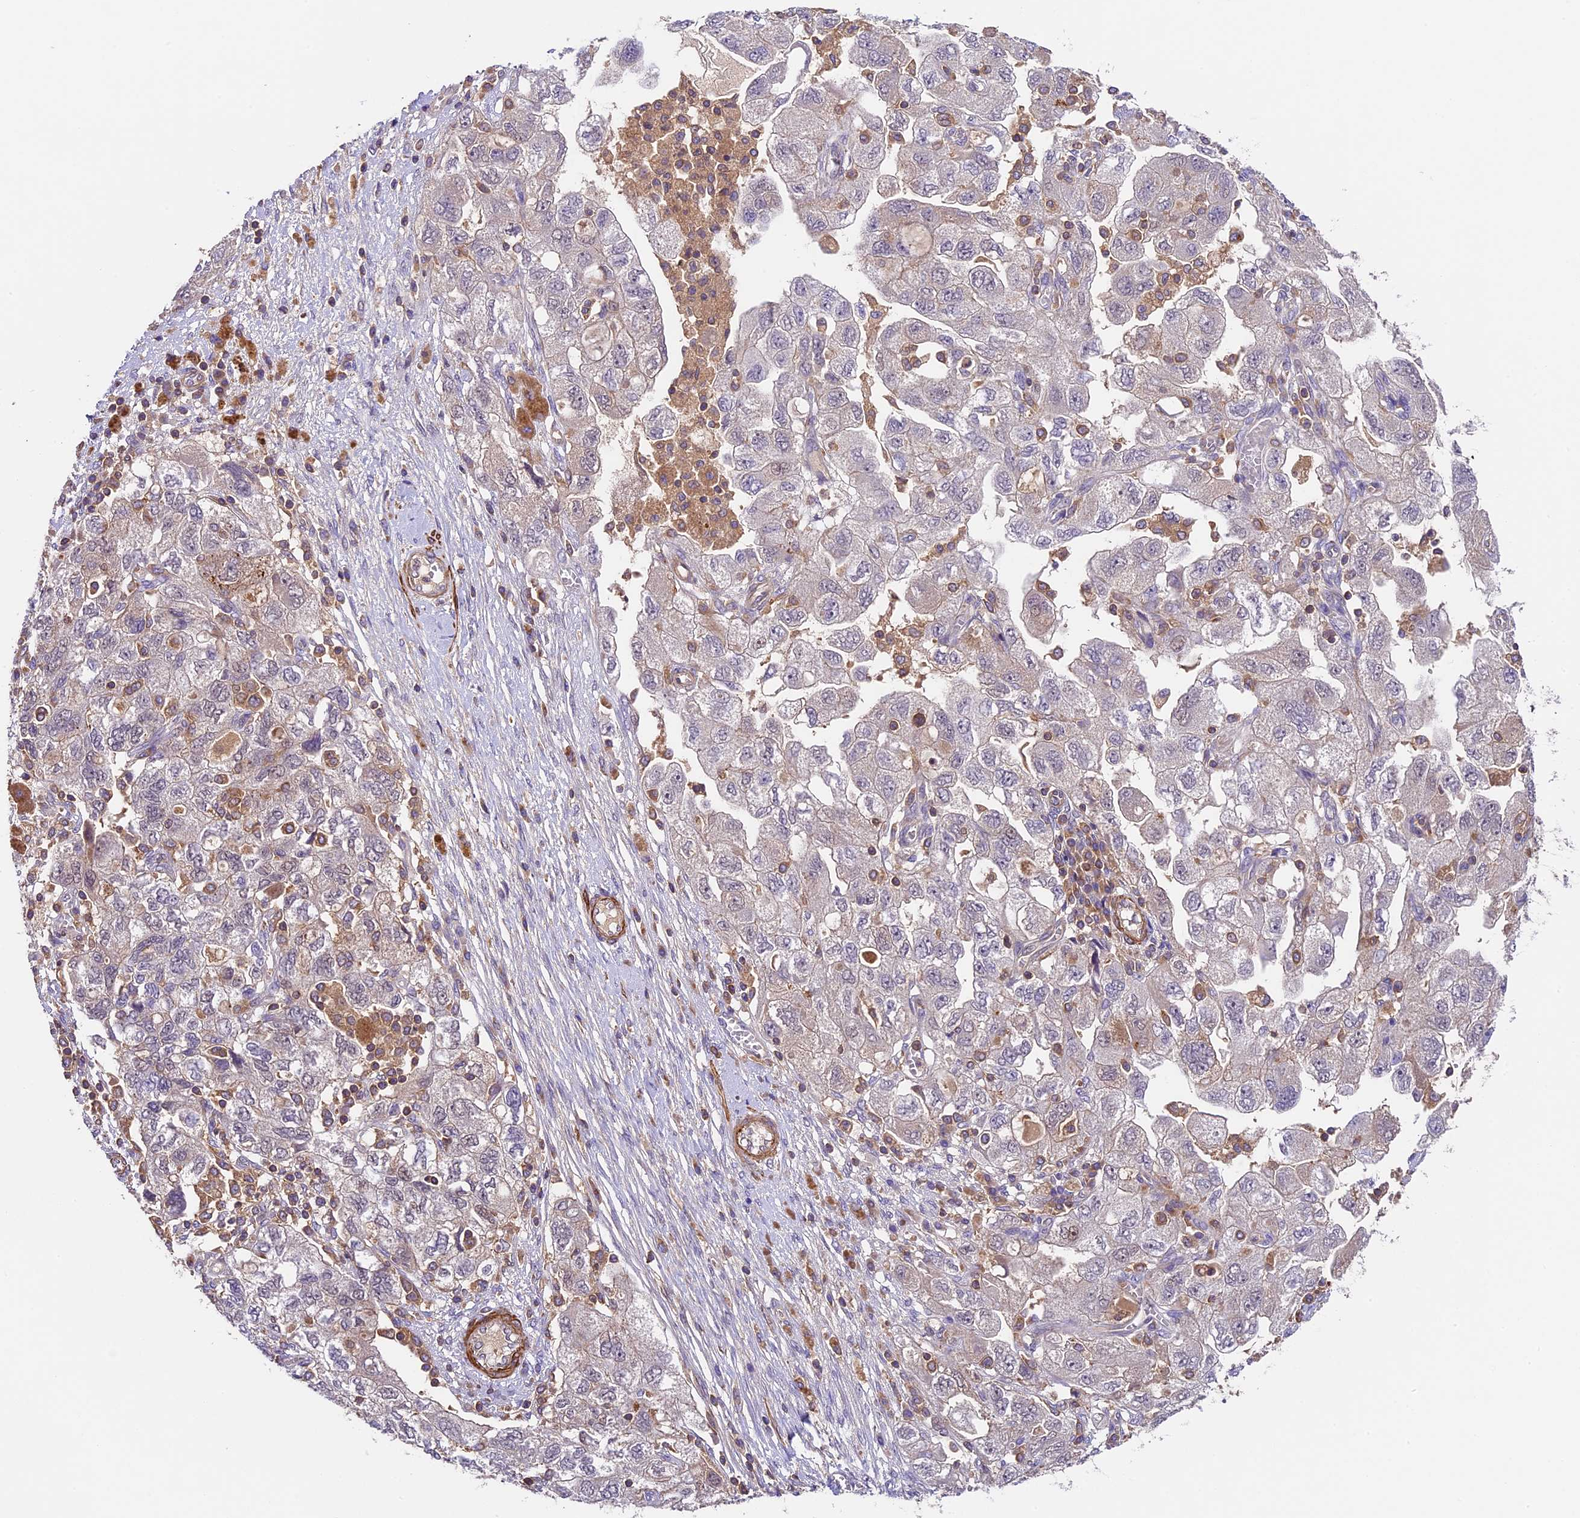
{"staining": {"intensity": "weak", "quantity": "<25%", "location": "cytoplasmic/membranous"}, "tissue": "ovarian cancer", "cell_type": "Tumor cells", "image_type": "cancer", "snomed": [{"axis": "morphology", "description": "Carcinoma, NOS"}, {"axis": "morphology", "description": "Cystadenocarcinoma, serous, NOS"}, {"axis": "topography", "description": "Ovary"}], "caption": "Histopathology image shows no significant protein positivity in tumor cells of ovarian cancer.", "gene": "TBC1D1", "patient": {"sex": "female", "age": 69}}